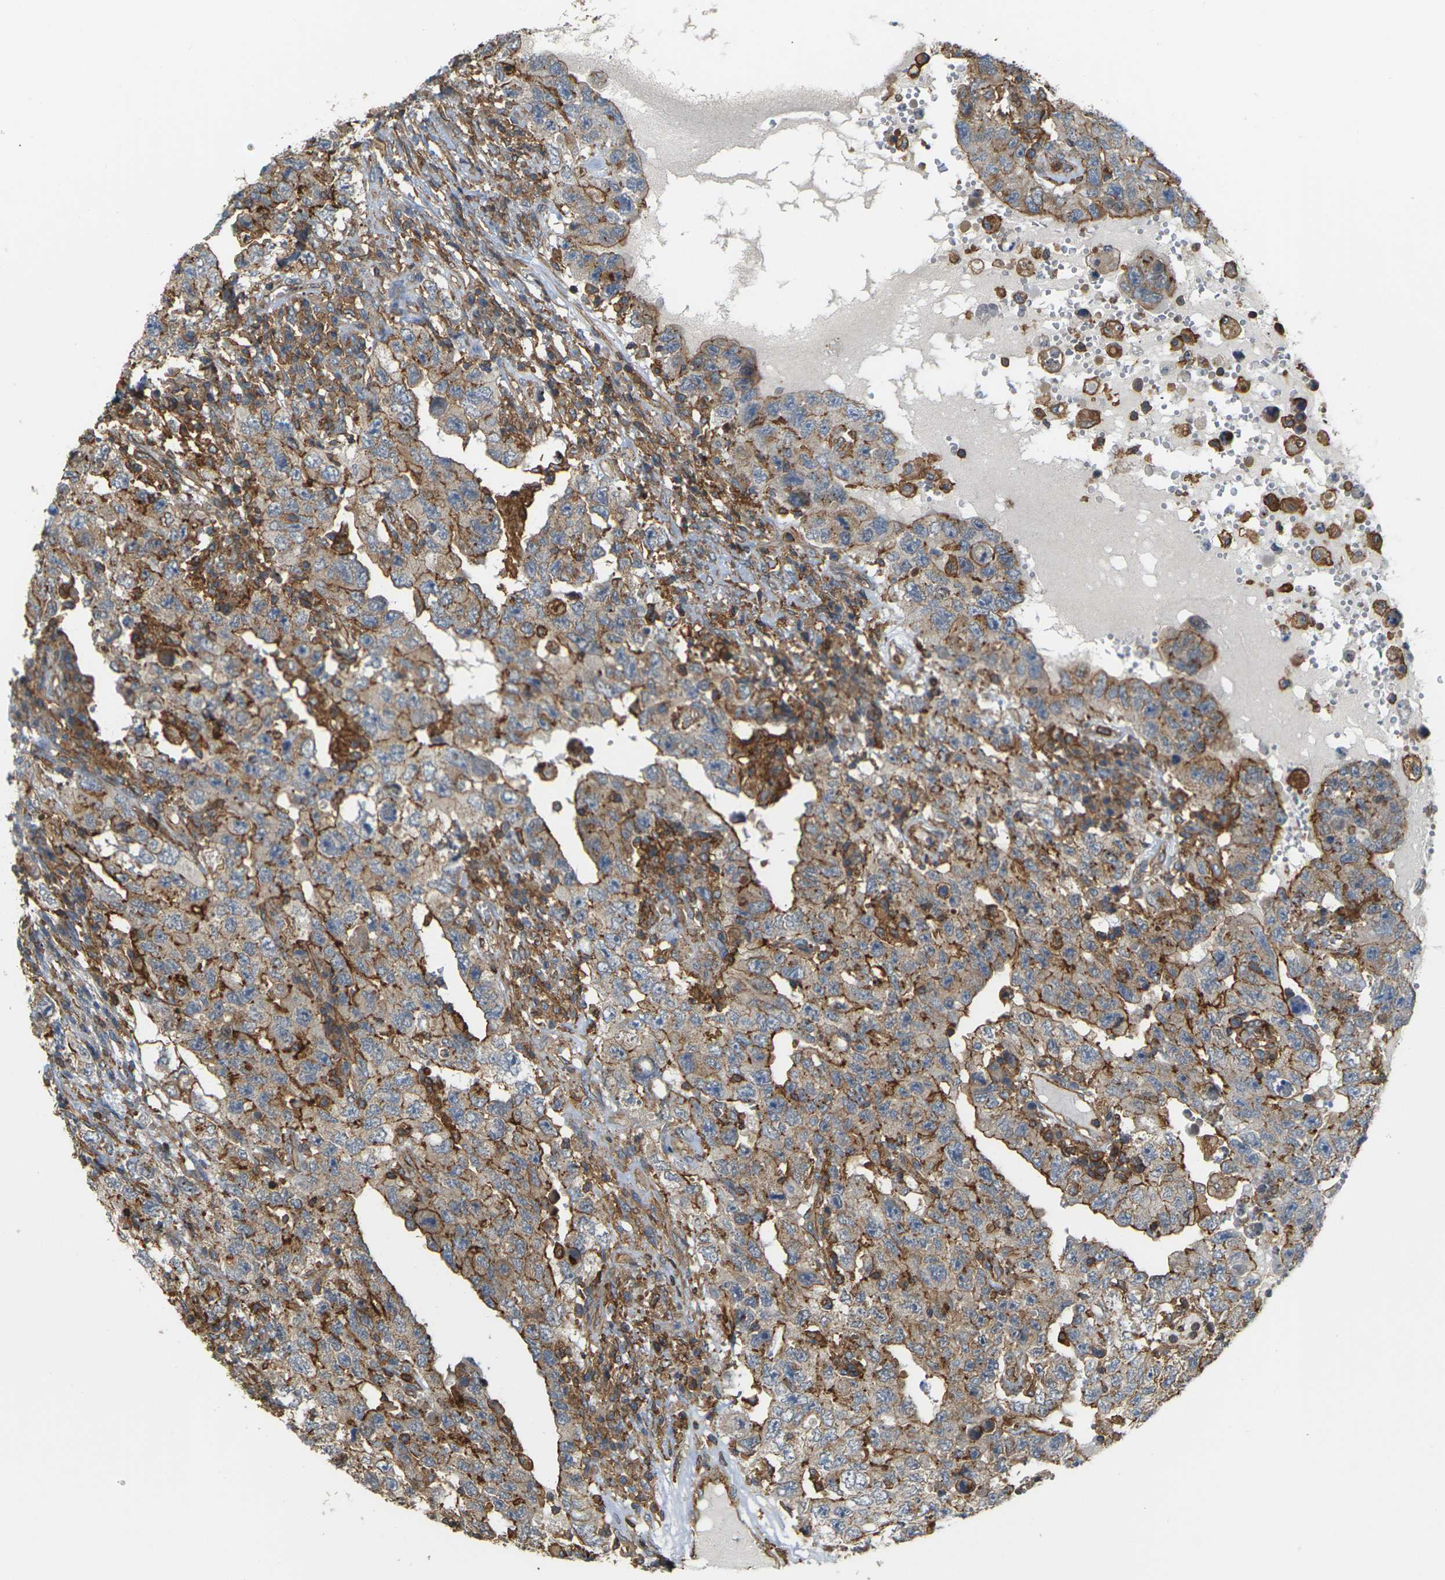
{"staining": {"intensity": "moderate", "quantity": "25%-75%", "location": "cytoplasmic/membranous"}, "tissue": "testis cancer", "cell_type": "Tumor cells", "image_type": "cancer", "snomed": [{"axis": "morphology", "description": "Carcinoma, Embryonal, NOS"}, {"axis": "topography", "description": "Testis"}], "caption": "Immunohistochemical staining of human testis cancer (embryonal carcinoma) shows moderate cytoplasmic/membranous protein expression in approximately 25%-75% of tumor cells.", "gene": "IQGAP1", "patient": {"sex": "male", "age": 26}}